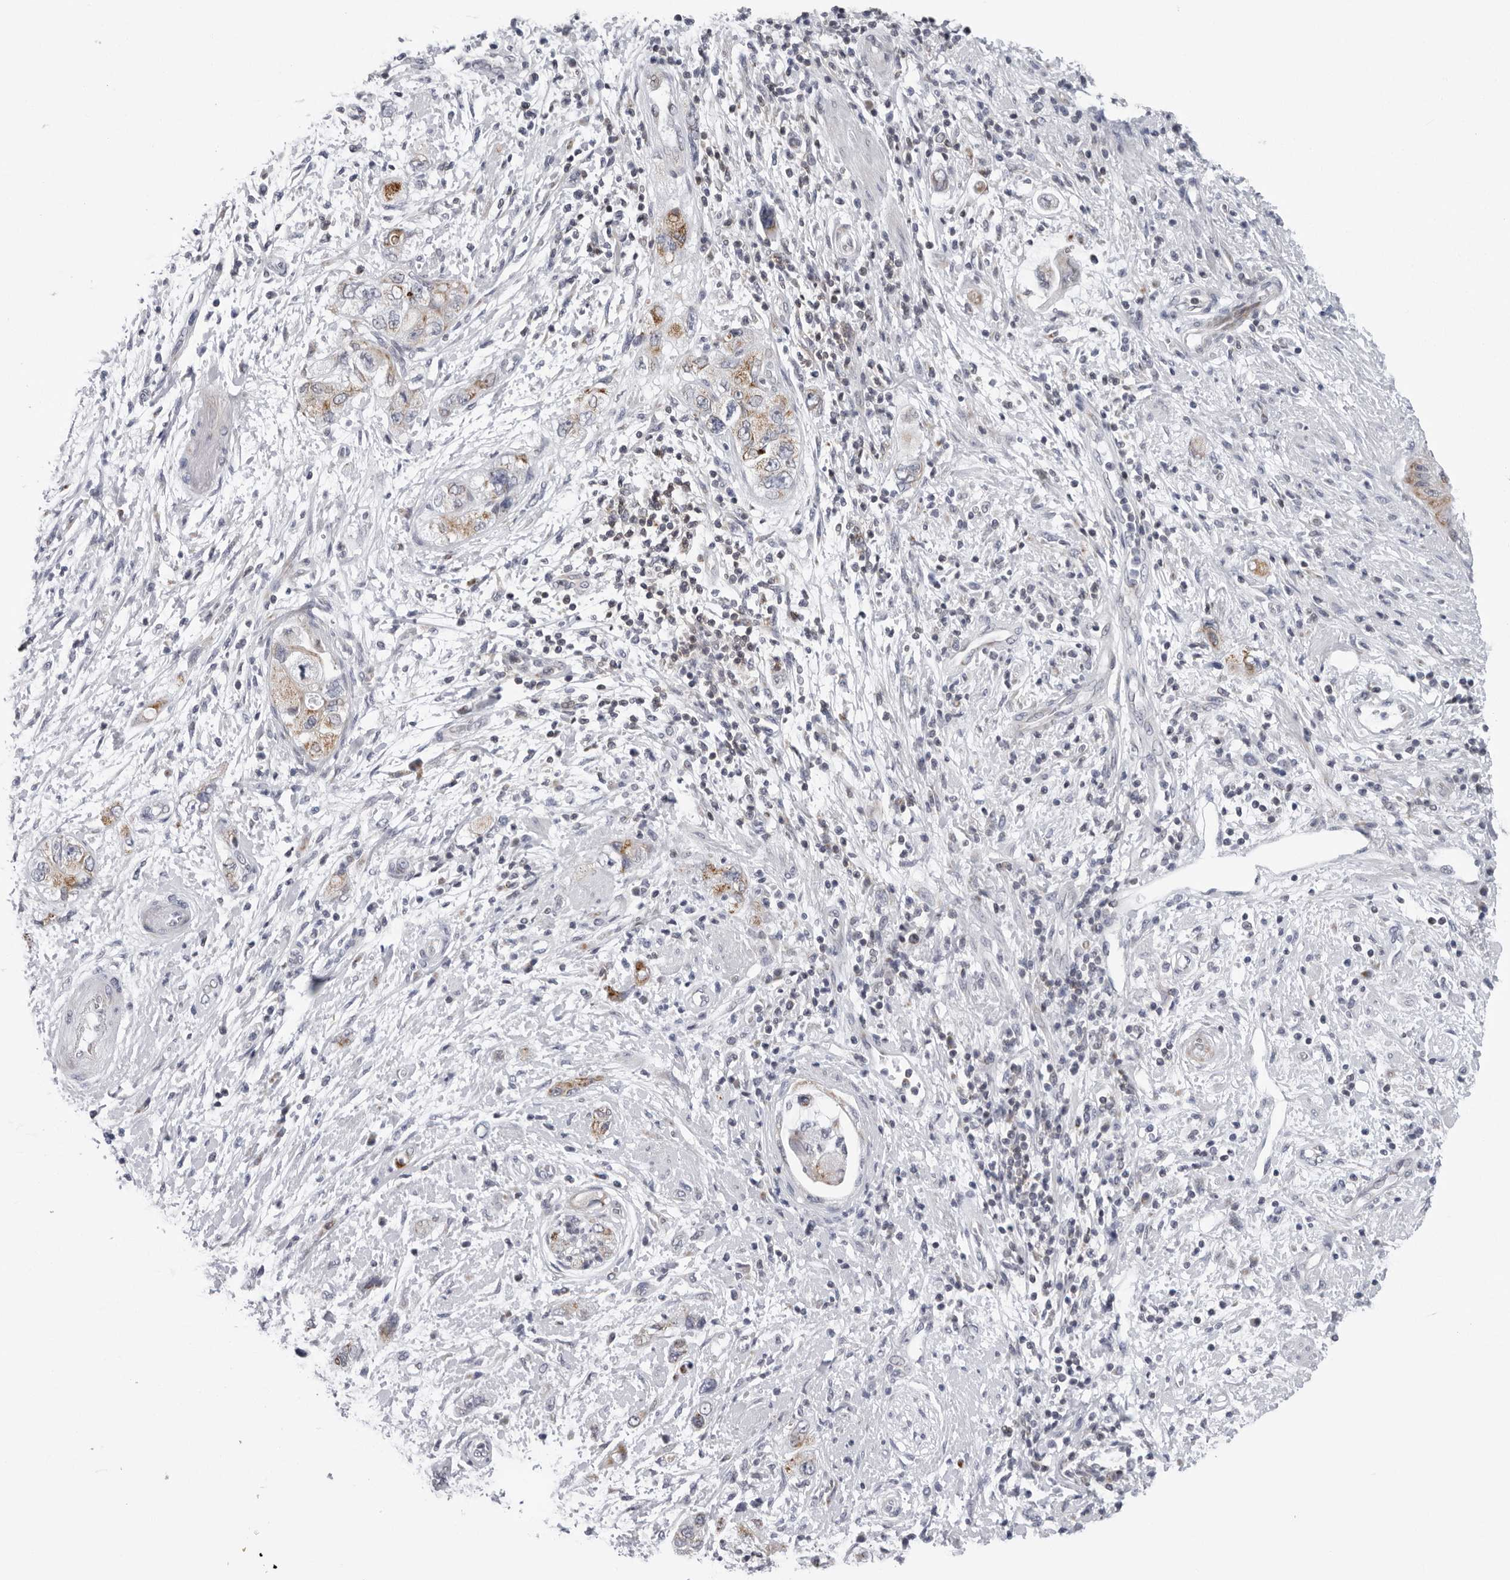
{"staining": {"intensity": "moderate", "quantity": "<25%", "location": "cytoplasmic/membranous"}, "tissue": "pancreatic cancer", "cell_type": "Tumor cells", "image_type": "cancer", "snomed": [{"axis": "morphology", "description": "Adenocarcinoma, NOS"}, {"axis": "topography", "description": "Pancreas"}], "caption": "A low amount of moderate cytoplasmic/membranous positivity is identified in approximately <25% of tumor cells in adenocarcinoma (pancreatic) tissue. Nuclei are stained in blue.", "gene": "CPT2", "patient": {"sex": "female", "age": 73}}